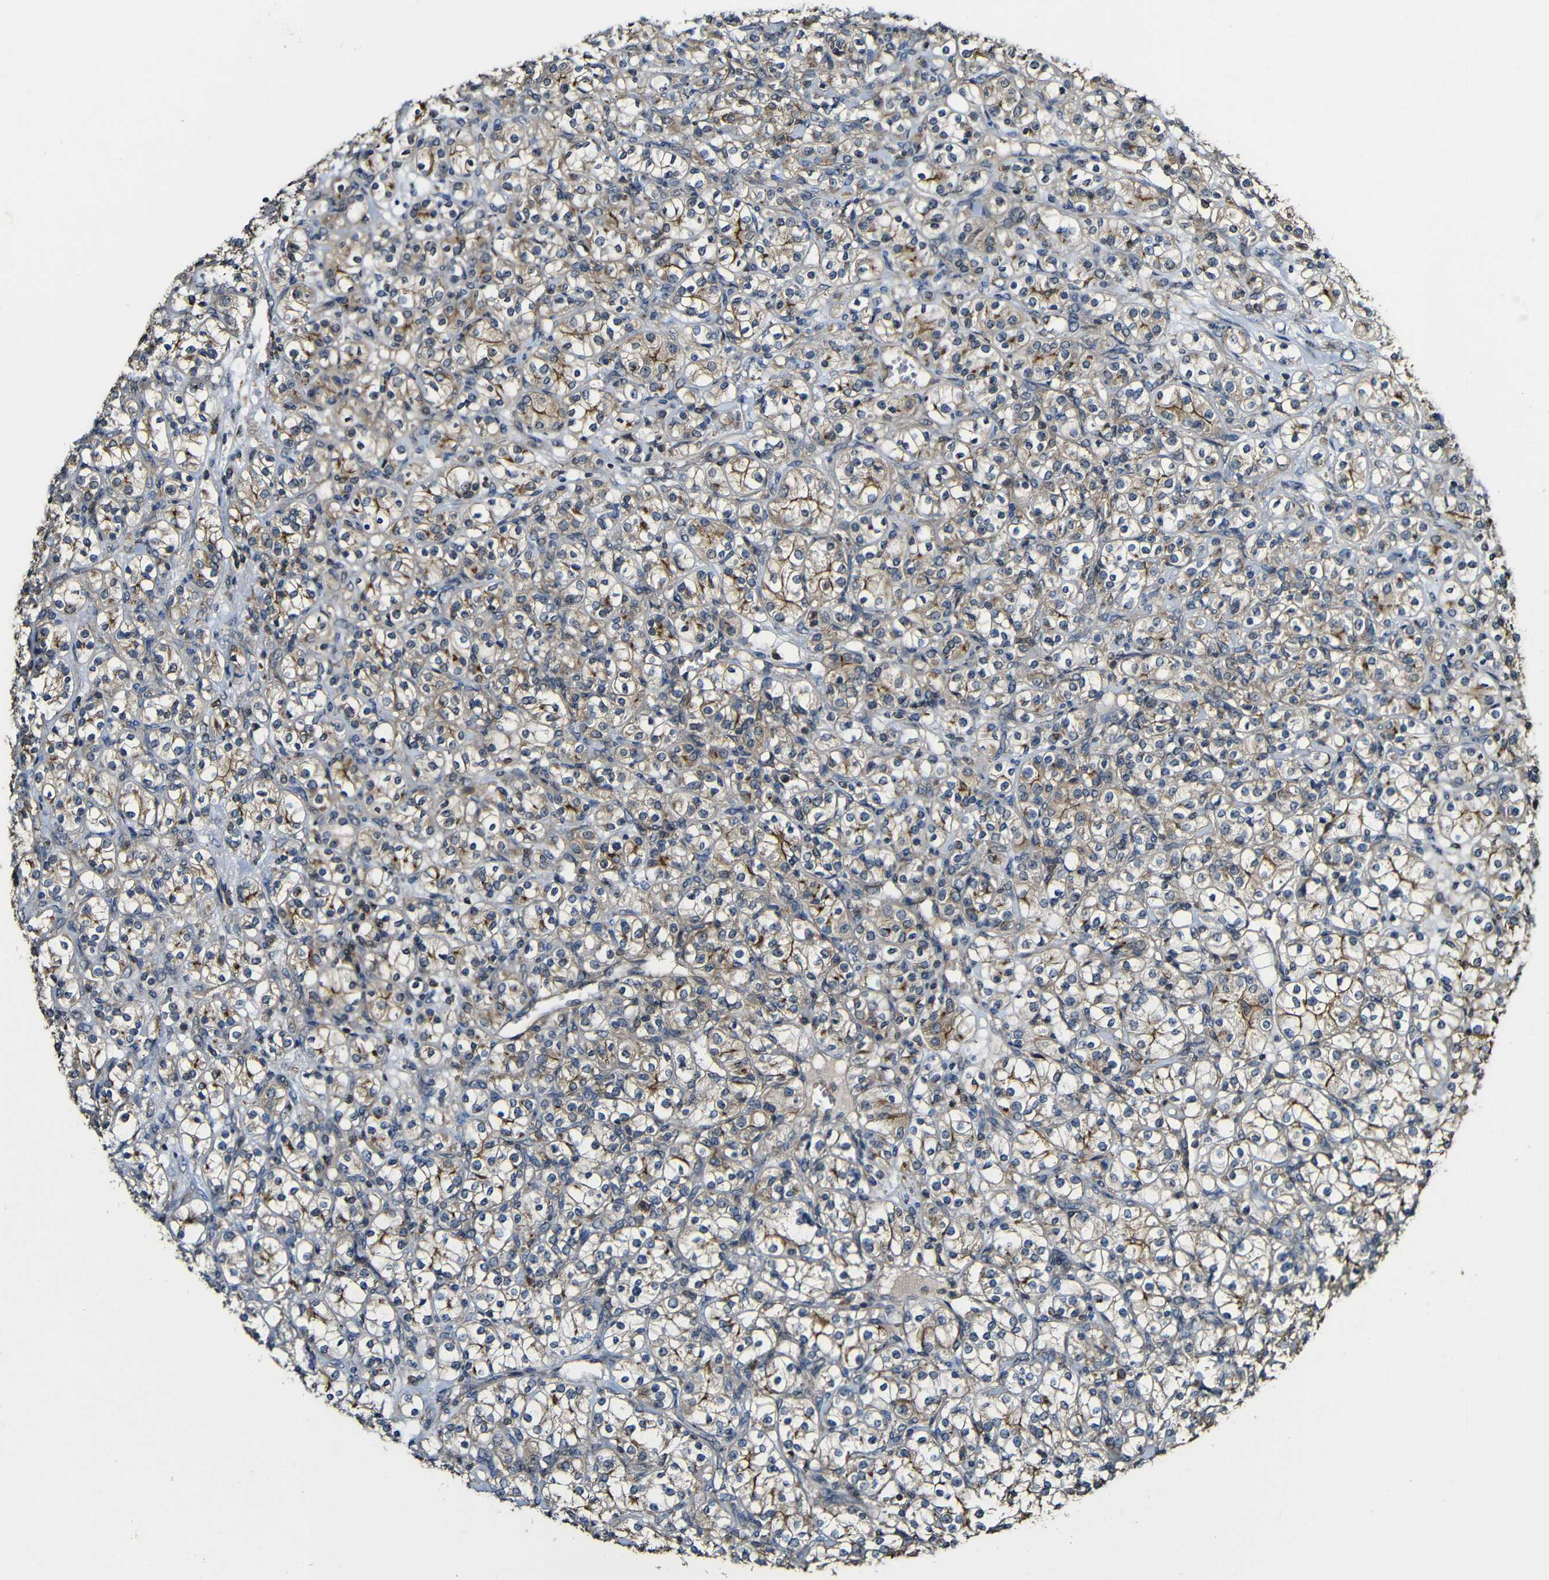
{"staining": {"intensity": "moderate", "quantity": "25%-75%", "location": "cytoplasmic/membranous"}, "tissue": "renal cancer", "cell_type": "Tumor cells", "image_type": "cancer", "snomed": [{"axis": "morphology", "description": "Adenocarcinoma, NOS"}, {"axis": "topography", "description": "Kidney"}], "caption": "Renal cancer (adenocarcinoma) stained for a protein shows moderate cytoplasmic/membranous positivity in tumor cells.", "gene": "CASP8", "patient": {"sex": "male", "age": 77}}